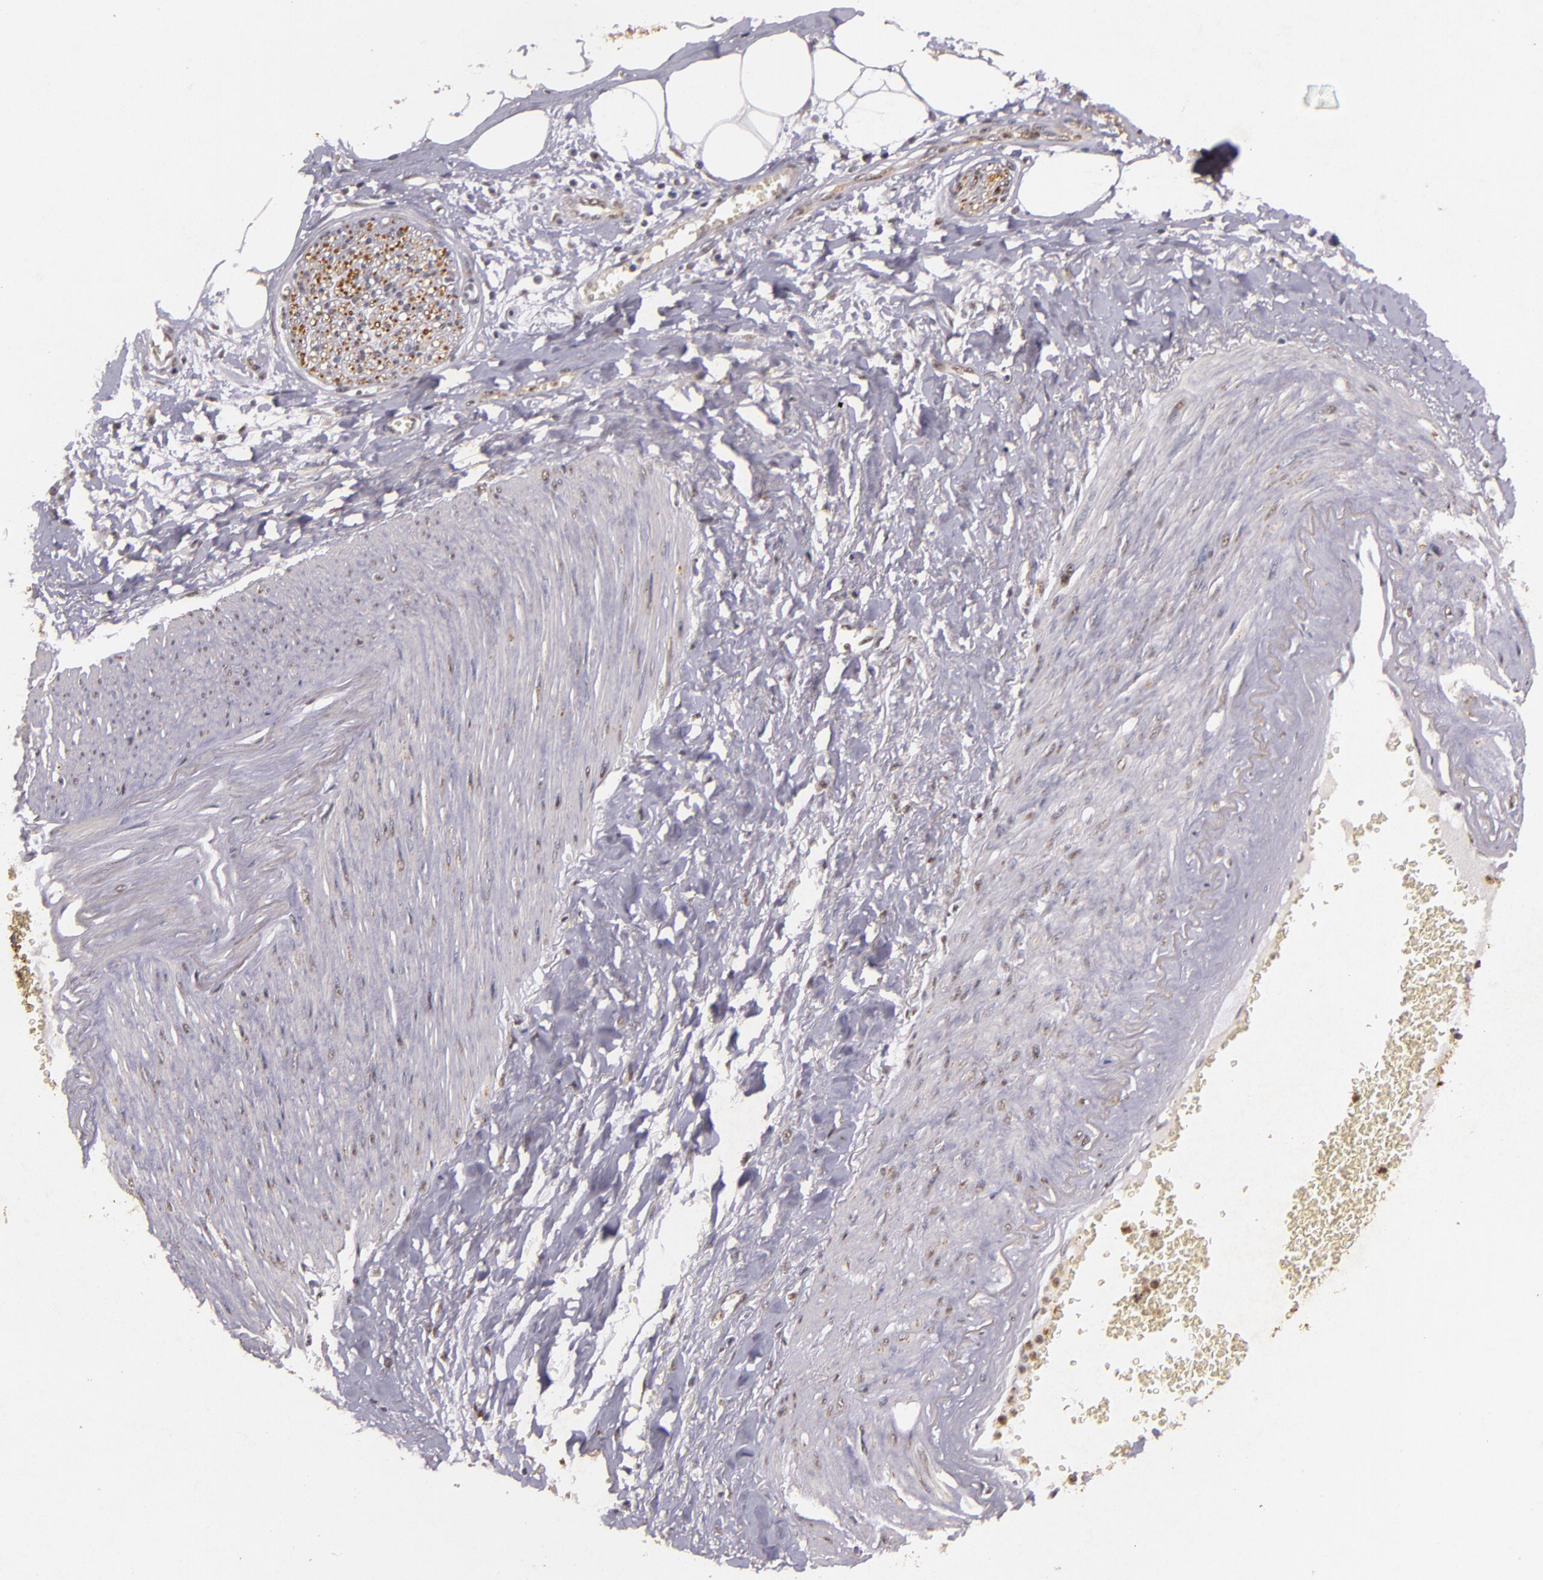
{"staining": {"intensity": "weak", "quantity": "25%-75%", "location": "nuclear"}, "tissue": "pancreatic cancer", "cell_type": "Tumor cells", "image_type": "cancer", "snomed": [{"axis": "morphology", "description": "Adenocarcinoma, NOS"}, {"axis": "topography", "description": "Pancreas"}], "caption": "Weak nuclear positivity is appreciated in about 25%-75% of tumor cells in adenocarcinoma (pancreatic).", "gene": "CBX3", "patient": {"sex": "female", "age": 70}}